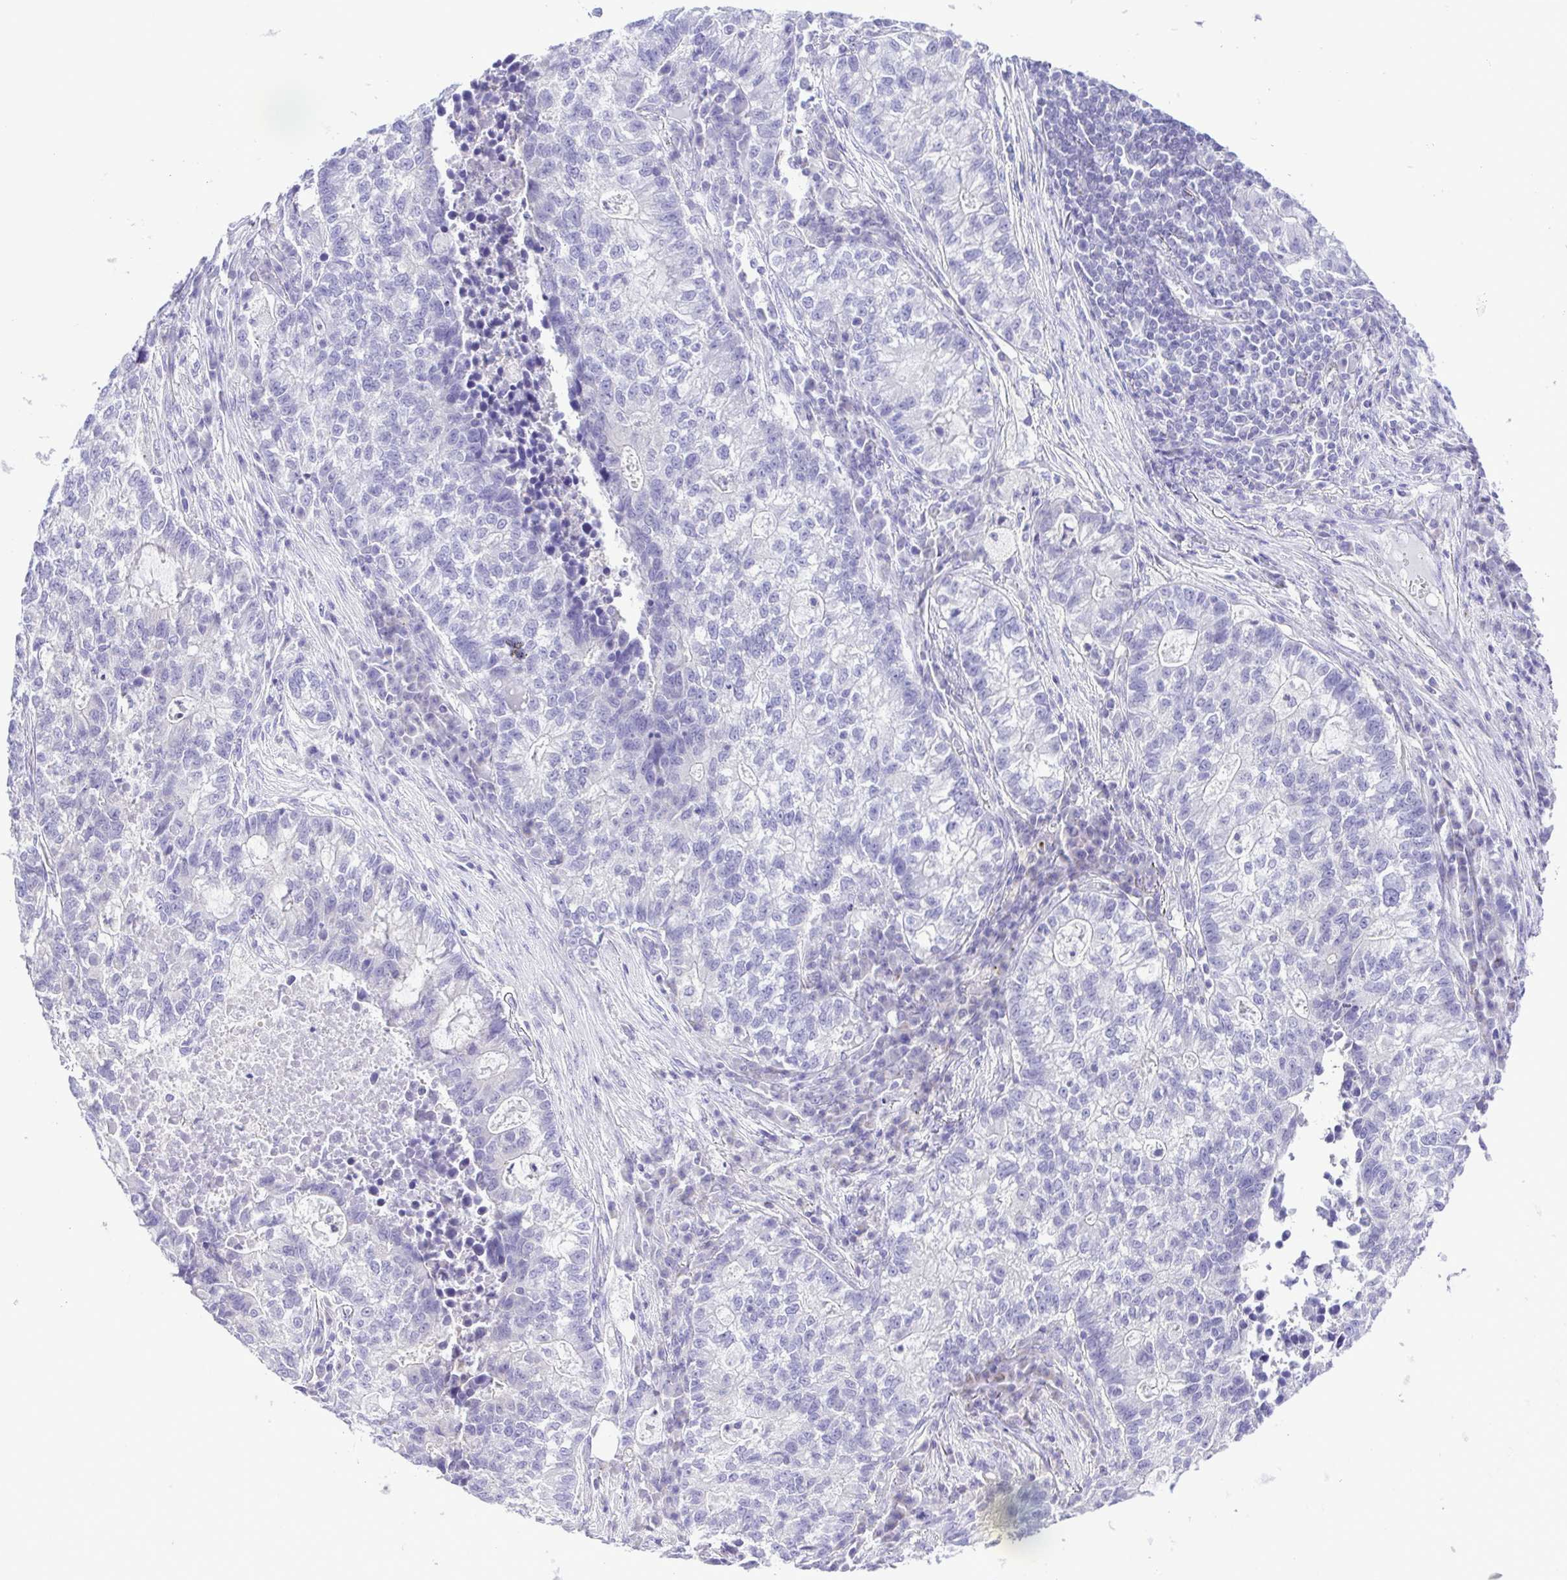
{"staining": {"intensity": "negative", "quantity": "none", "location": "none"}, "tissue": "lung cancer", "cell_type": "Tumor cells", "image_type": "cancer", "snomed": [{"axis": "morphology", "description": "Adenocarcinoma, NOS"}, {"axis": "topography", "description": "Lung"}], "caption": "A photomicrograph of human lung cancer (adenocarcinoma) is negative for staining in tumor cells.", "gene": "SYT1", "patient": {"sex": "male", "age": 57}}